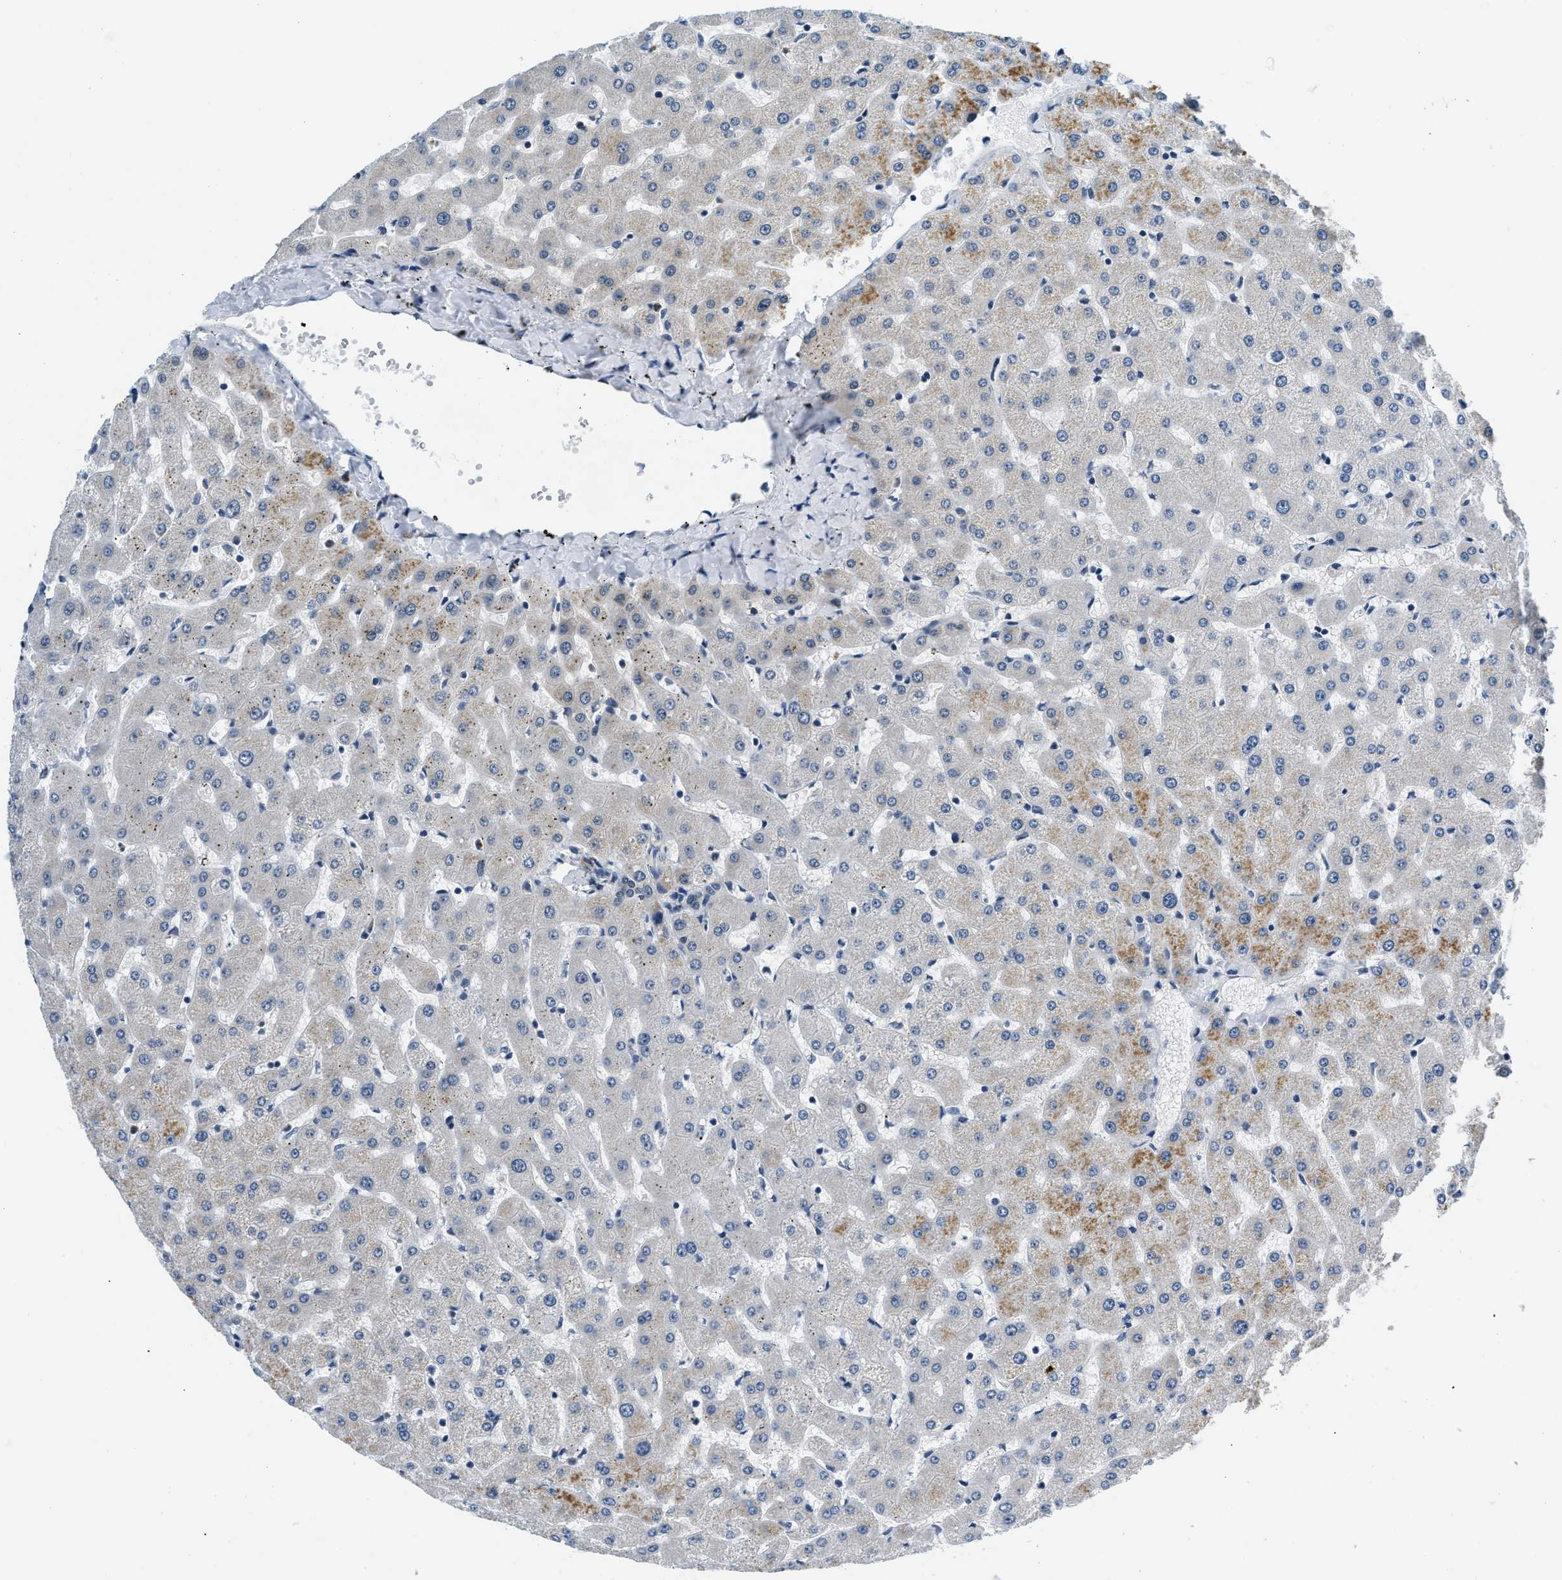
{"staining": {"intensity": "negative", "quantity": "none", "location": "none"}, "tissue": "liver", "cell_type": "Cholangiocytes", "image_type": "normal", "snomed": [{"axis": "morphology", "description": "Normal tissue, NOS"}, {"axis": "topography", "description": "Liver"}], "caption": "Immunohistochemical staining of unremarkable human liver demonstrates no significant positivity in cholangiocytes. The staining is performed using DAB (3,3'-diaminobenzidine) brown chromogen with nuclei counter-stained in using hematoxylin.", "gene": "SMAD4", "patient": {"sex": "female", "age": 63}}